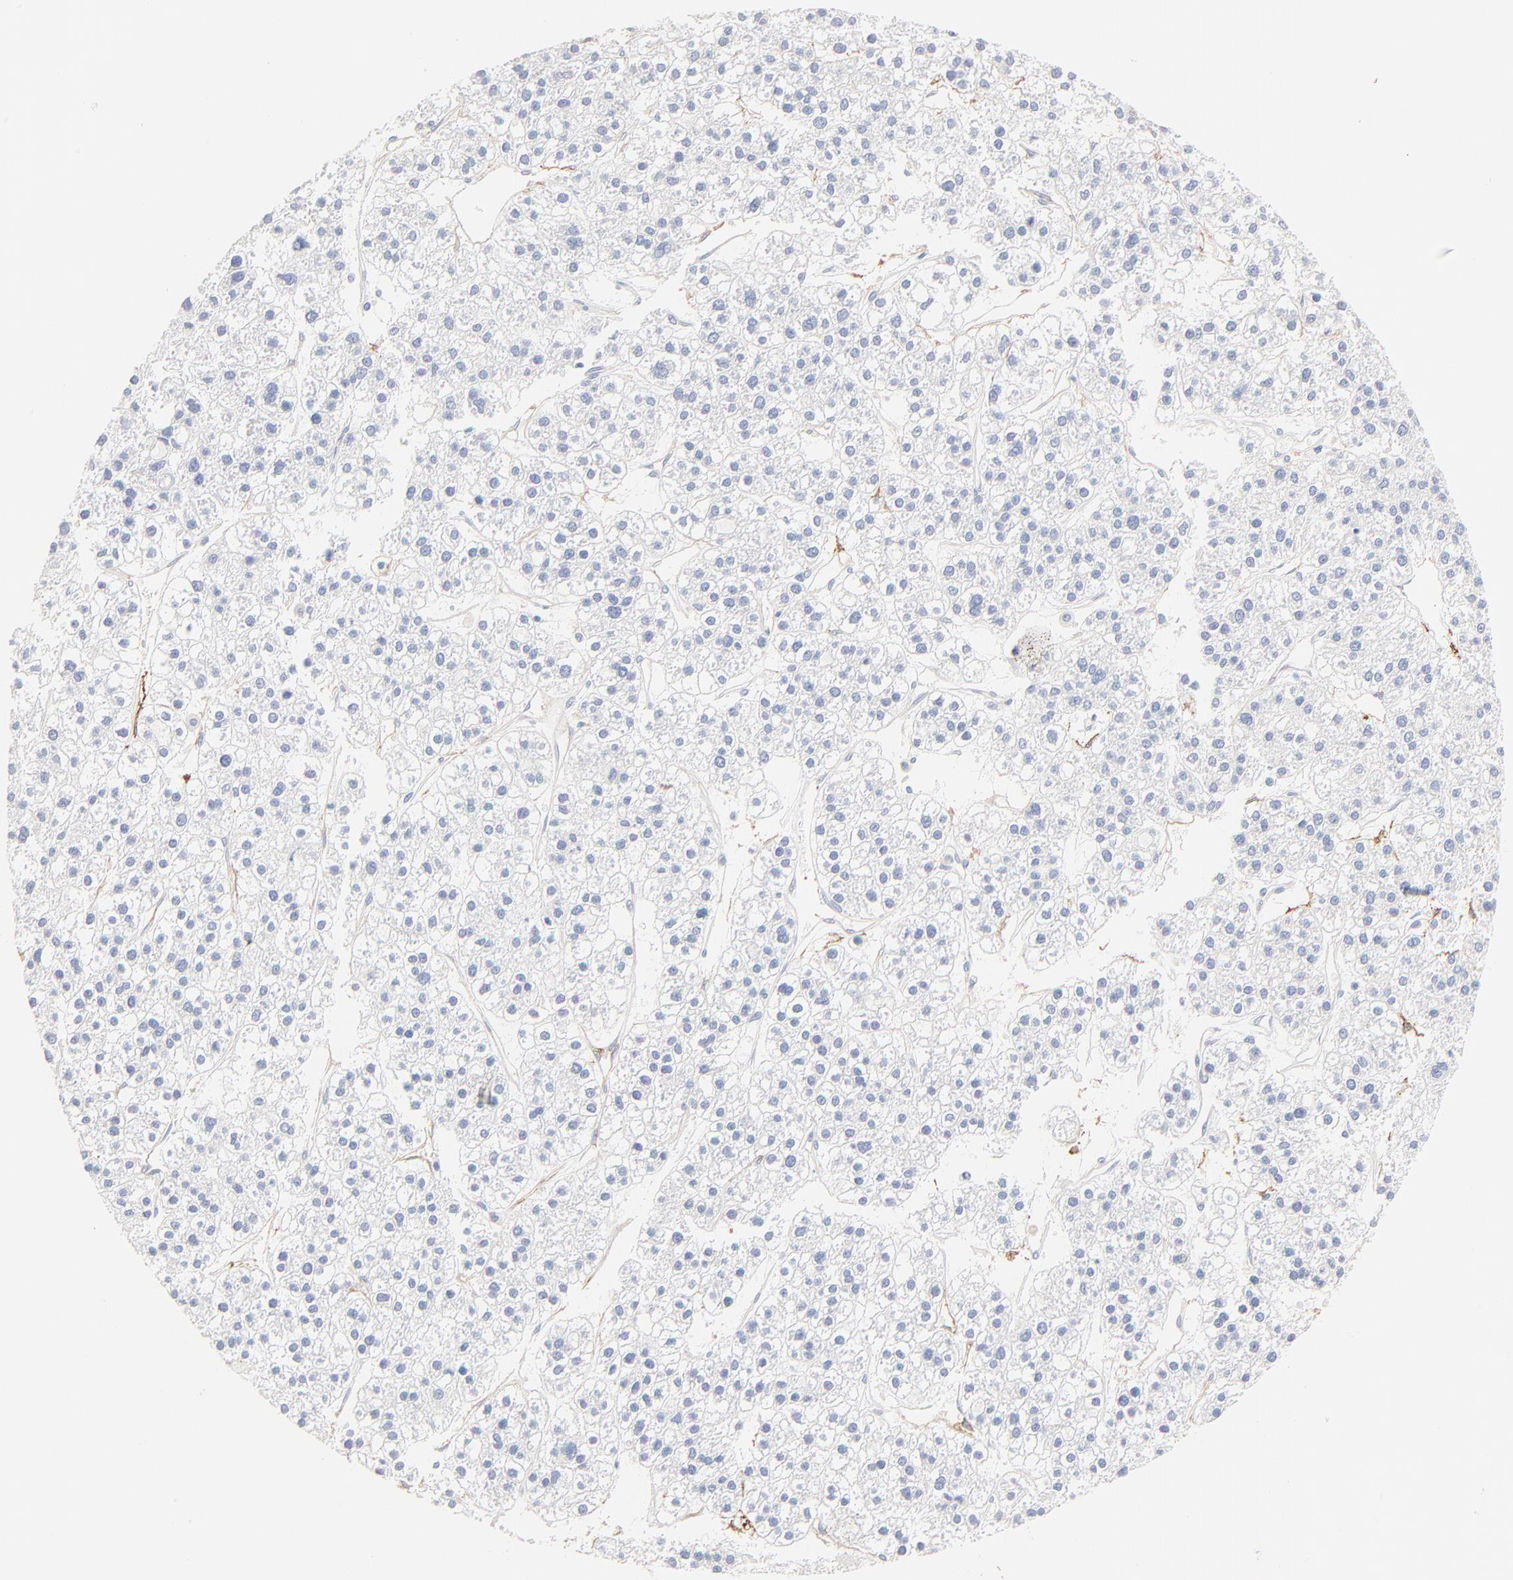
{"staining": {"intensity": "negative", "quantity": "none", "location": "none"}, "tissue": "liver cancer", "cell_type": "Tumor cells", "image_type": "cancer", "snomed": [{"axis": "morphology", "description": "Carcinoma, Hepatocellular, NOS"}, {"axis": "topography", "description": "Liver"}], "caption": "Immunohistochemistry (IHC) photomicrograph of human liver hepatocellular carcinoma stained for a protein (brown), which exhibits no staining in tumor cells. (Immunohistochemistry, brightfield microscopy, high magnification).", "gene": "ITGA8", "patient": {"sex": "female", "age": 85}}